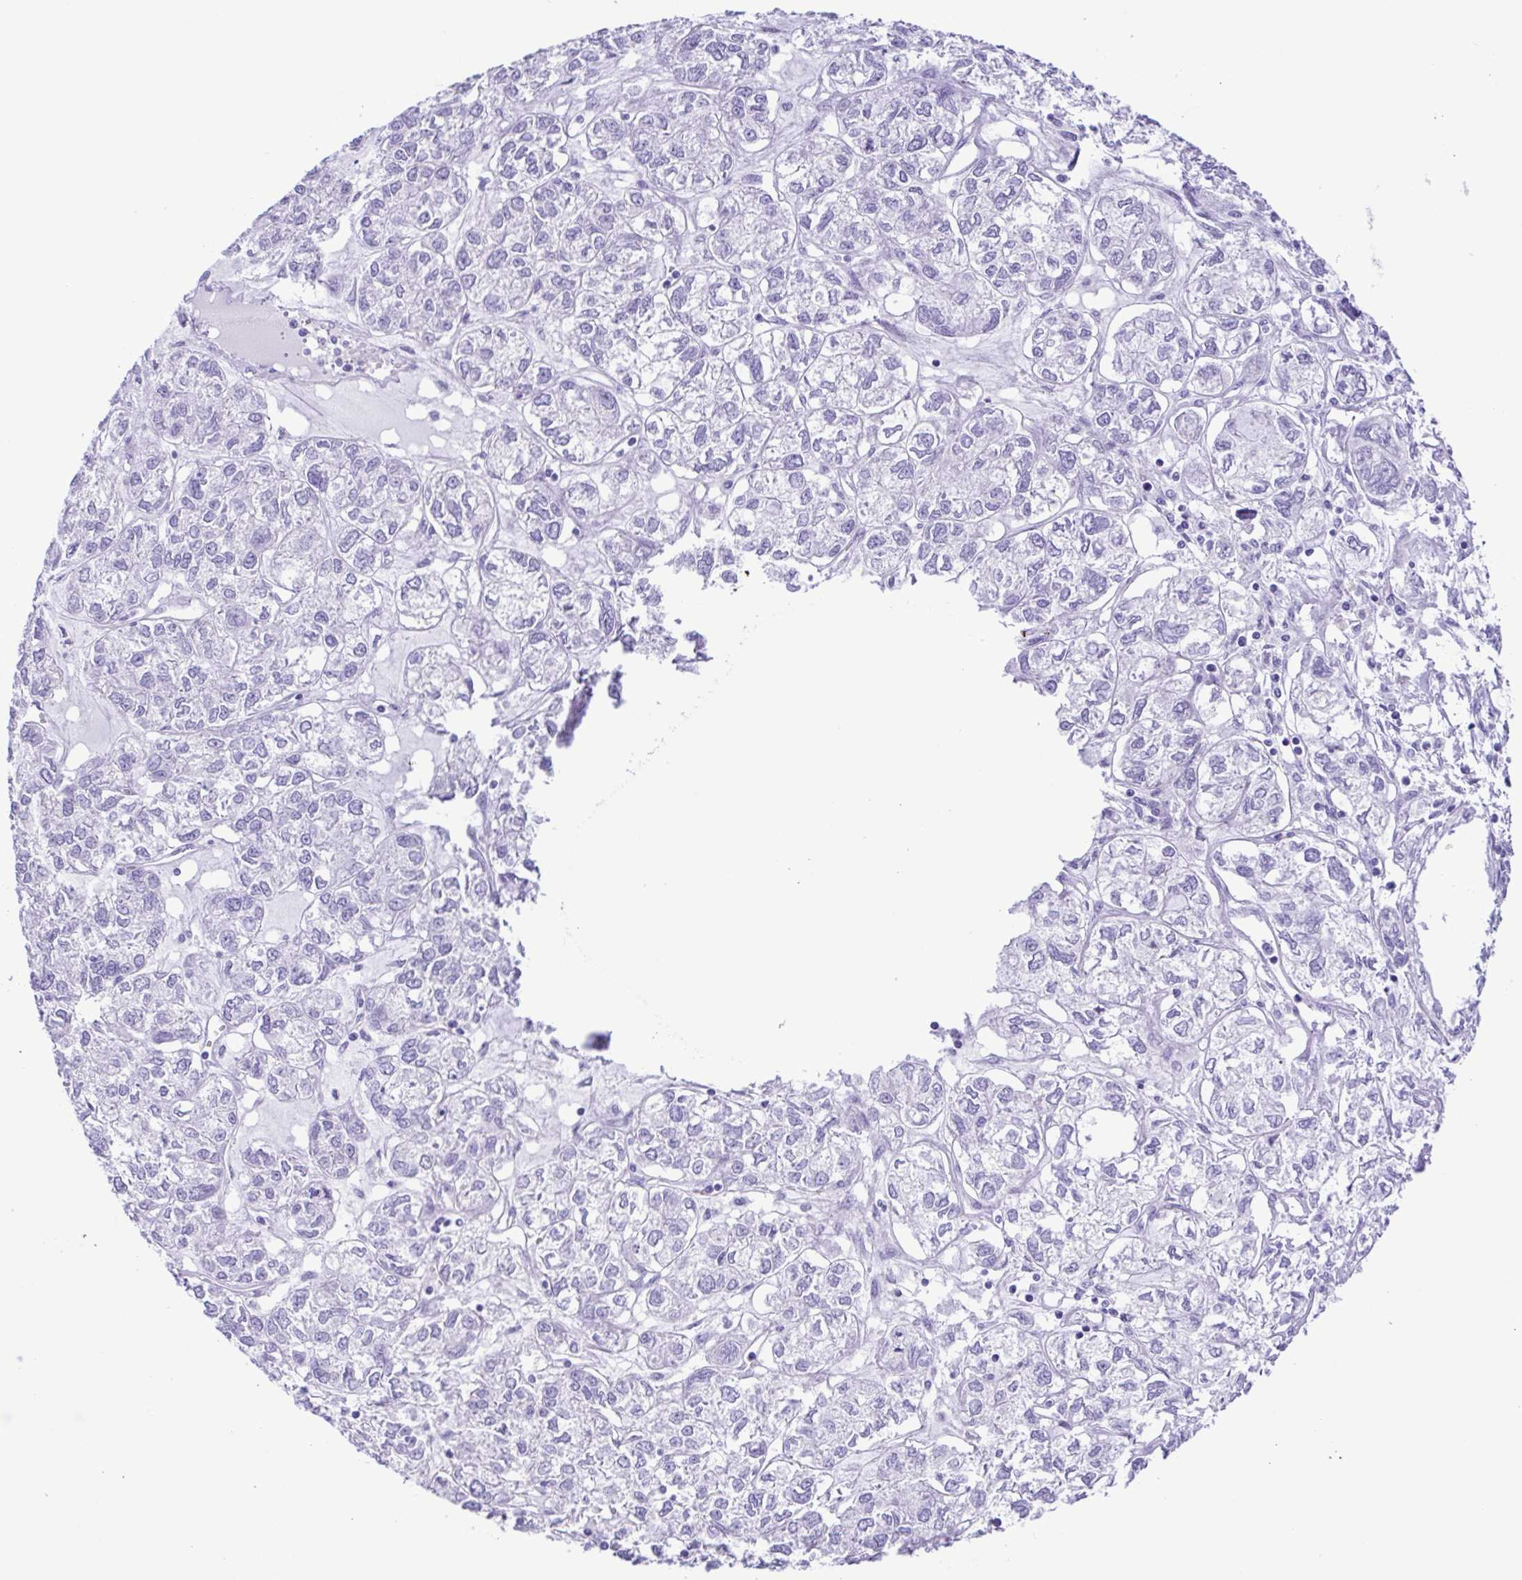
{"staining": {"intensity": "negative", "quantity": "none", "location": "none"}, "tissue": "ovarian cancer", "cell_type": "Tumor cells", "image_type": "cancer", "snomed": [{"axis": "morphology", "description": "Carcinoma, endometroid"}, {"axis": "topography", "description": "Ovary"}], "caption": "The histopathology image exhibits no significant expression in tumor cells of ovarian cancer (endometroid carcinoma). The staining is performed using DAB brown chromogen with nuclei counter-stained in using hematoxylin.", "gene": "CASP14", "patient": {"sex": "female", "age": 64}}